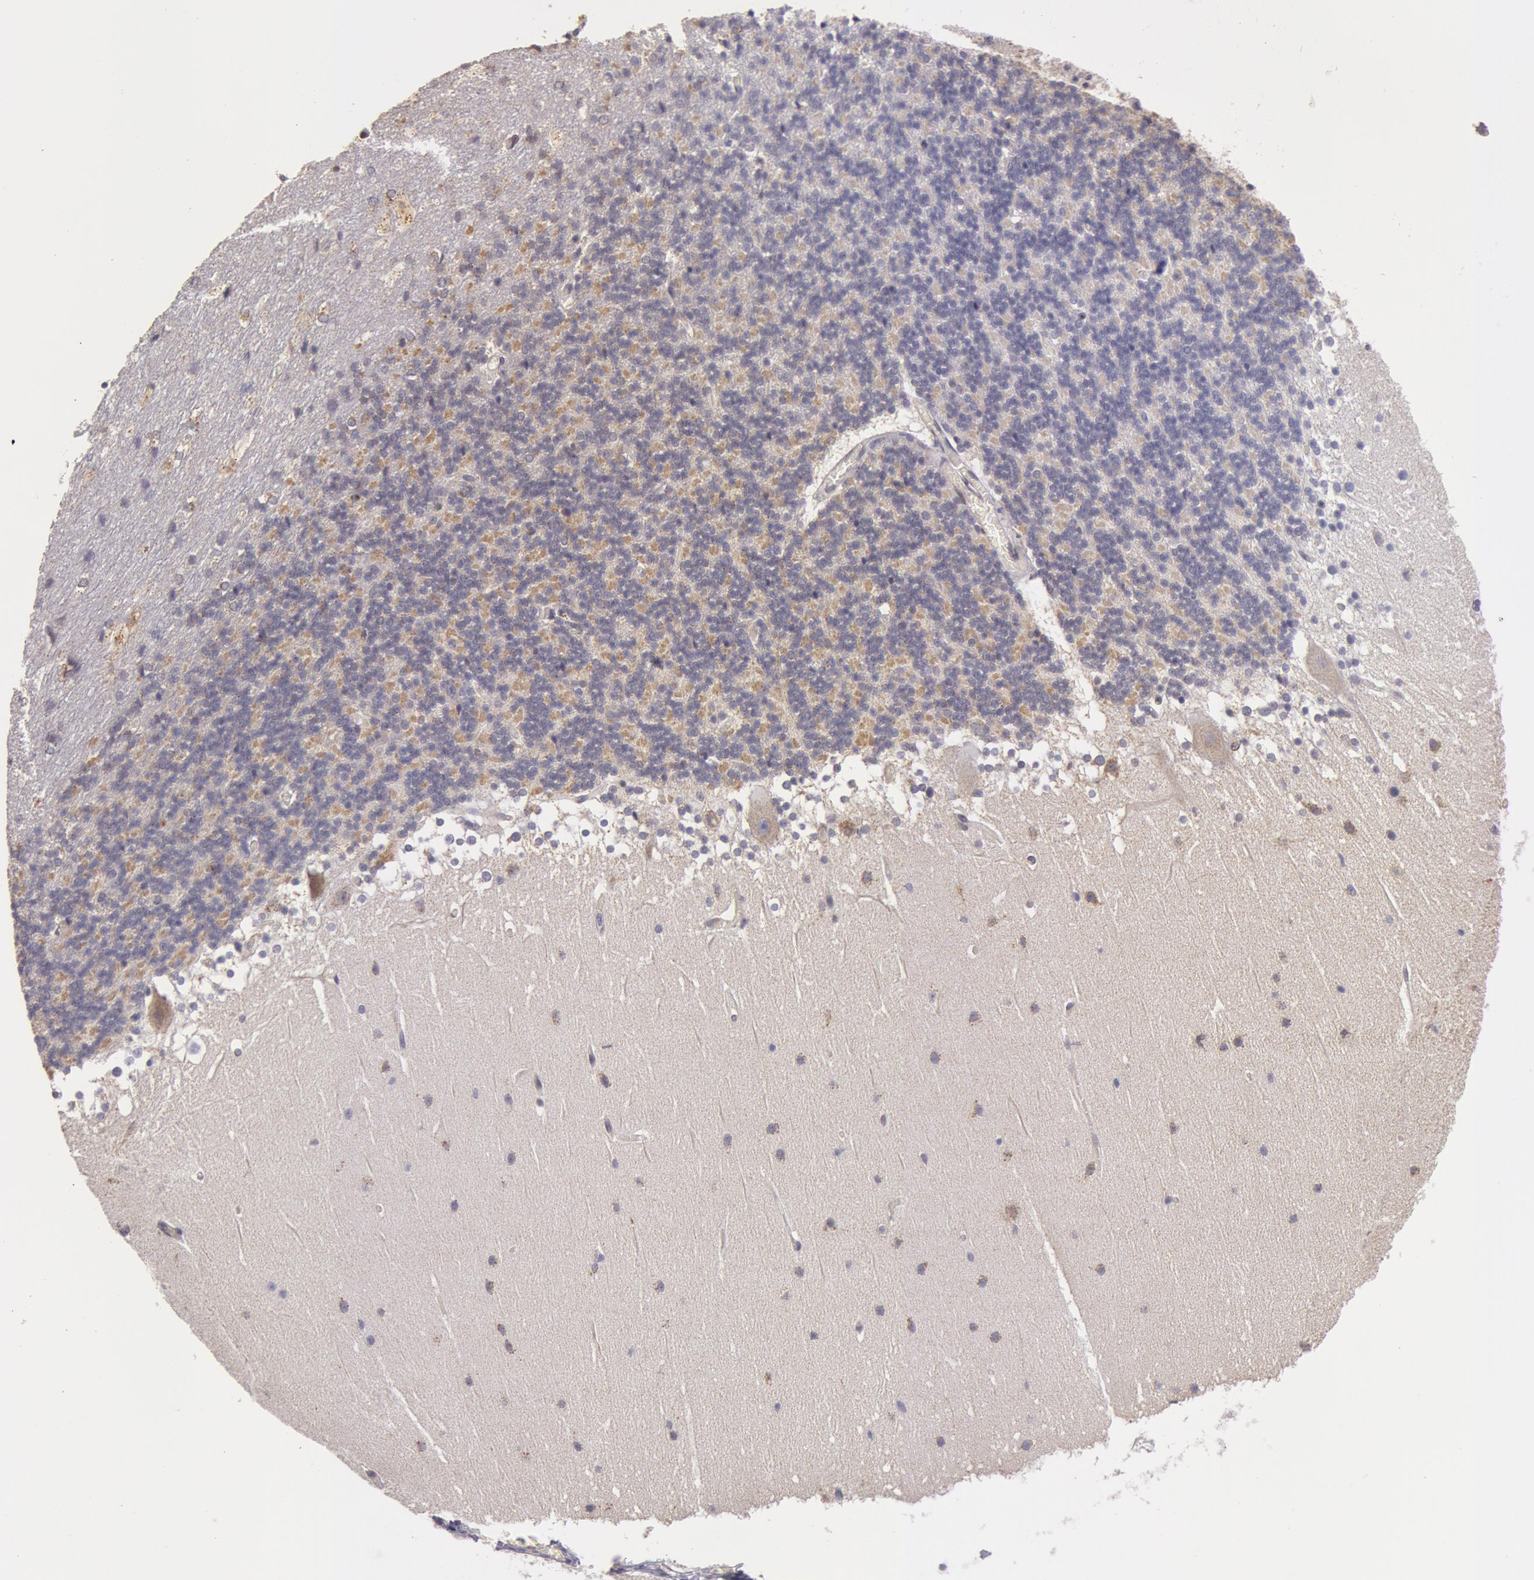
{"staining": {"intensity": "weak", "quantity": "25%-75%", "location": "cytoplasmic/membranous"}, "tissue": "cerebellum", "cell_type": "Cells in granular layer", "image_type": "normal", "snomed": [{"axis": "morphology", "description": "Normal tissue, NOS"}, {"axis": "topography", "description": "Cerebellum"}], "caption": "Cerebellum stained with DAB (3,3'-diaminobenzidine) IHC exhibits low levels of weak cytoplasmic/membranous expression in about 25%-75% of cells in granular layer. (DAB (3,3'-diaminobenzidine) IHC, brown staining for protein, blue staining for nuclei).", "gene": "KRT18", "patient": {"sex": "female", "age": 19}}